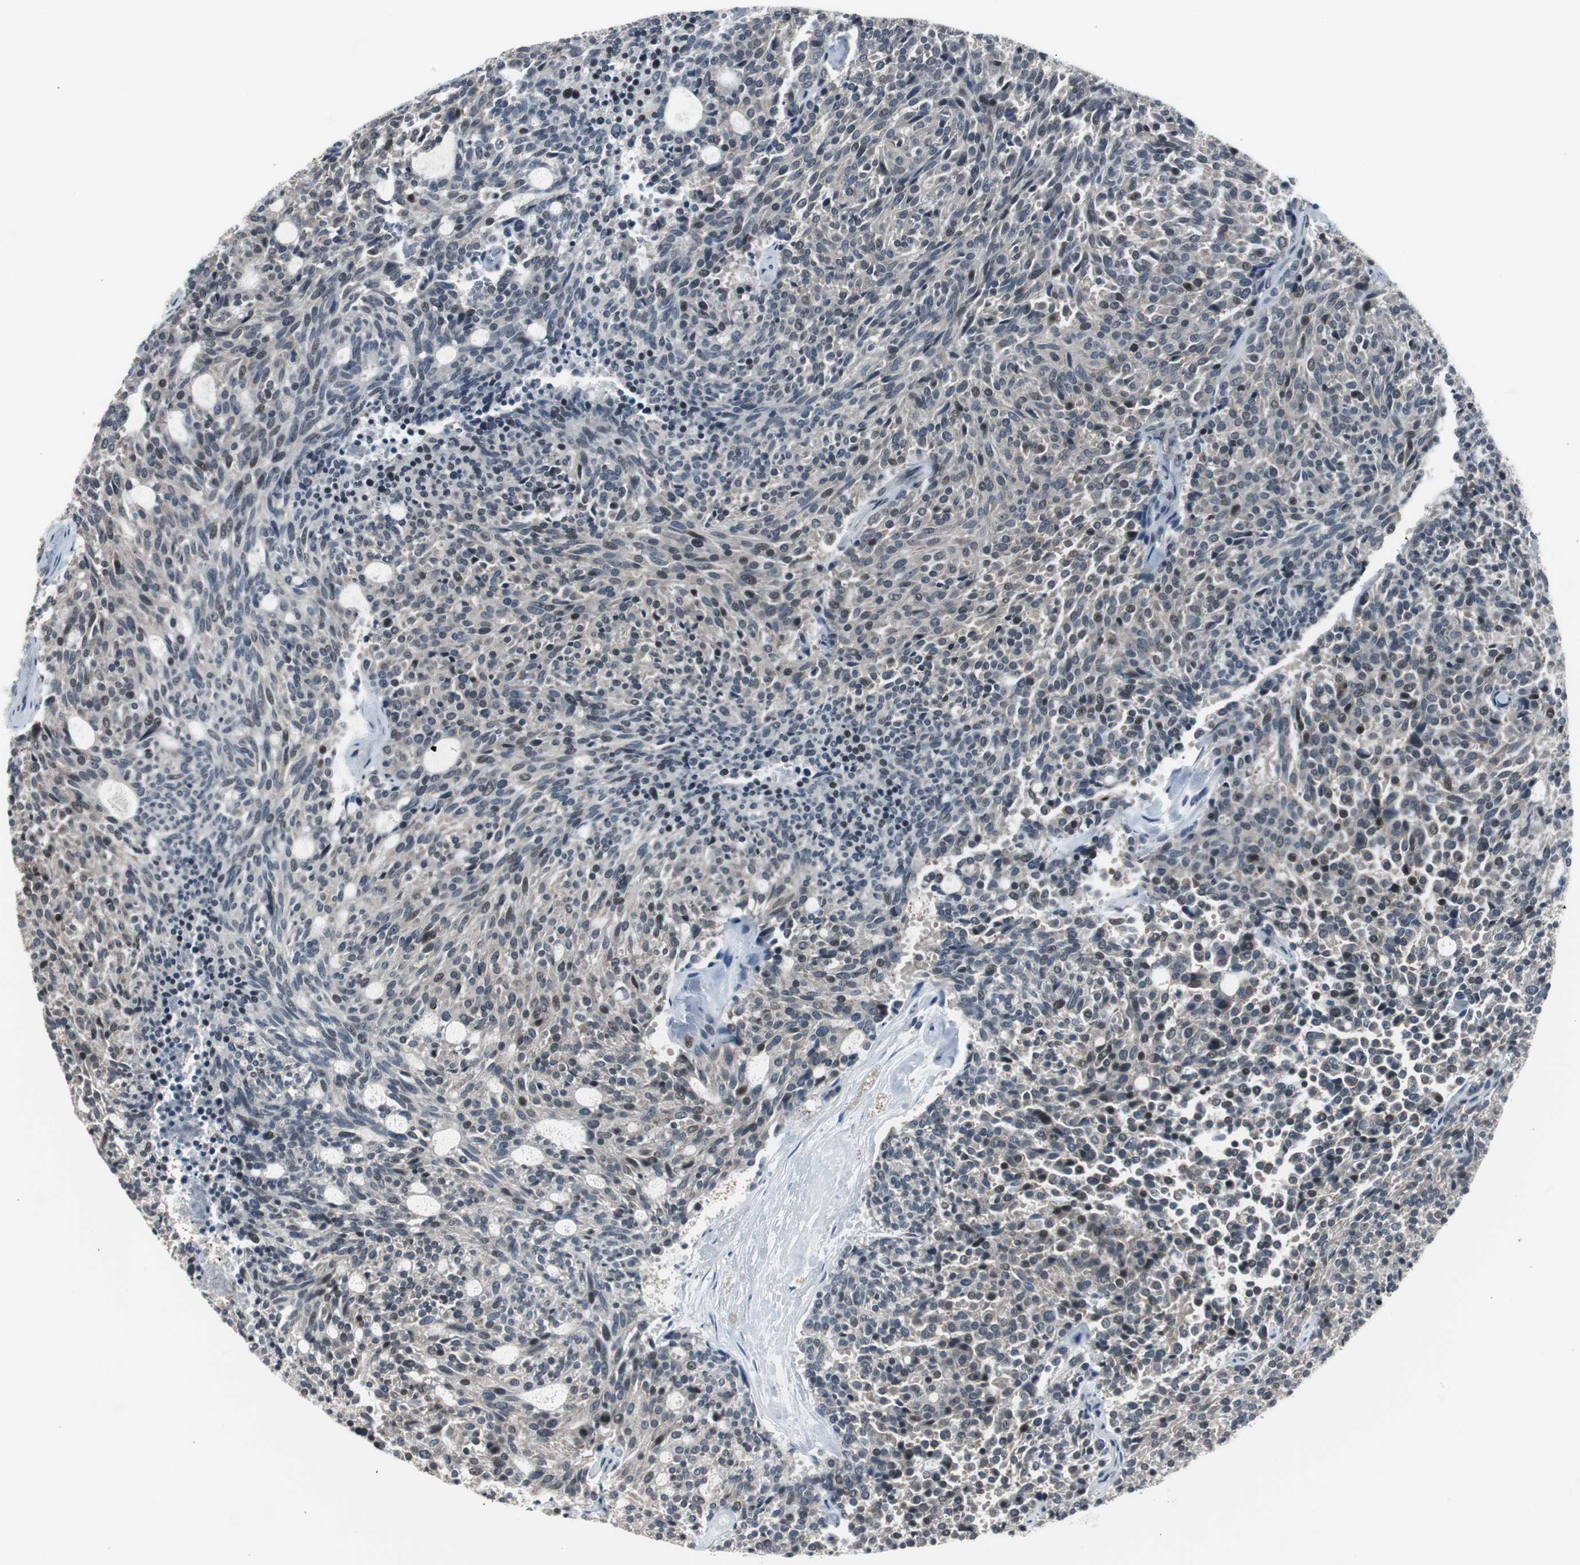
{"staining": {"intensity": "moderate", "quantity": "<25%", "location": "cytoplasmic/membranous"}, "tissue": "carcinoid", "cell_type": "Tumor cells", "image_type": "cancer", "snomed": [{"axis": "morphology", "description": "Carcinoid, malignant, NOS"}, {"axis": "topography", "description": "Pancreas"}], "caption": "IHC of carcinoid shows low levels of moderate cytoplasmic/membranous positivity in approximately <25% of tumor cells.", "gene": "BOLA1", "patient": {"sex": "female", "age": 54}}